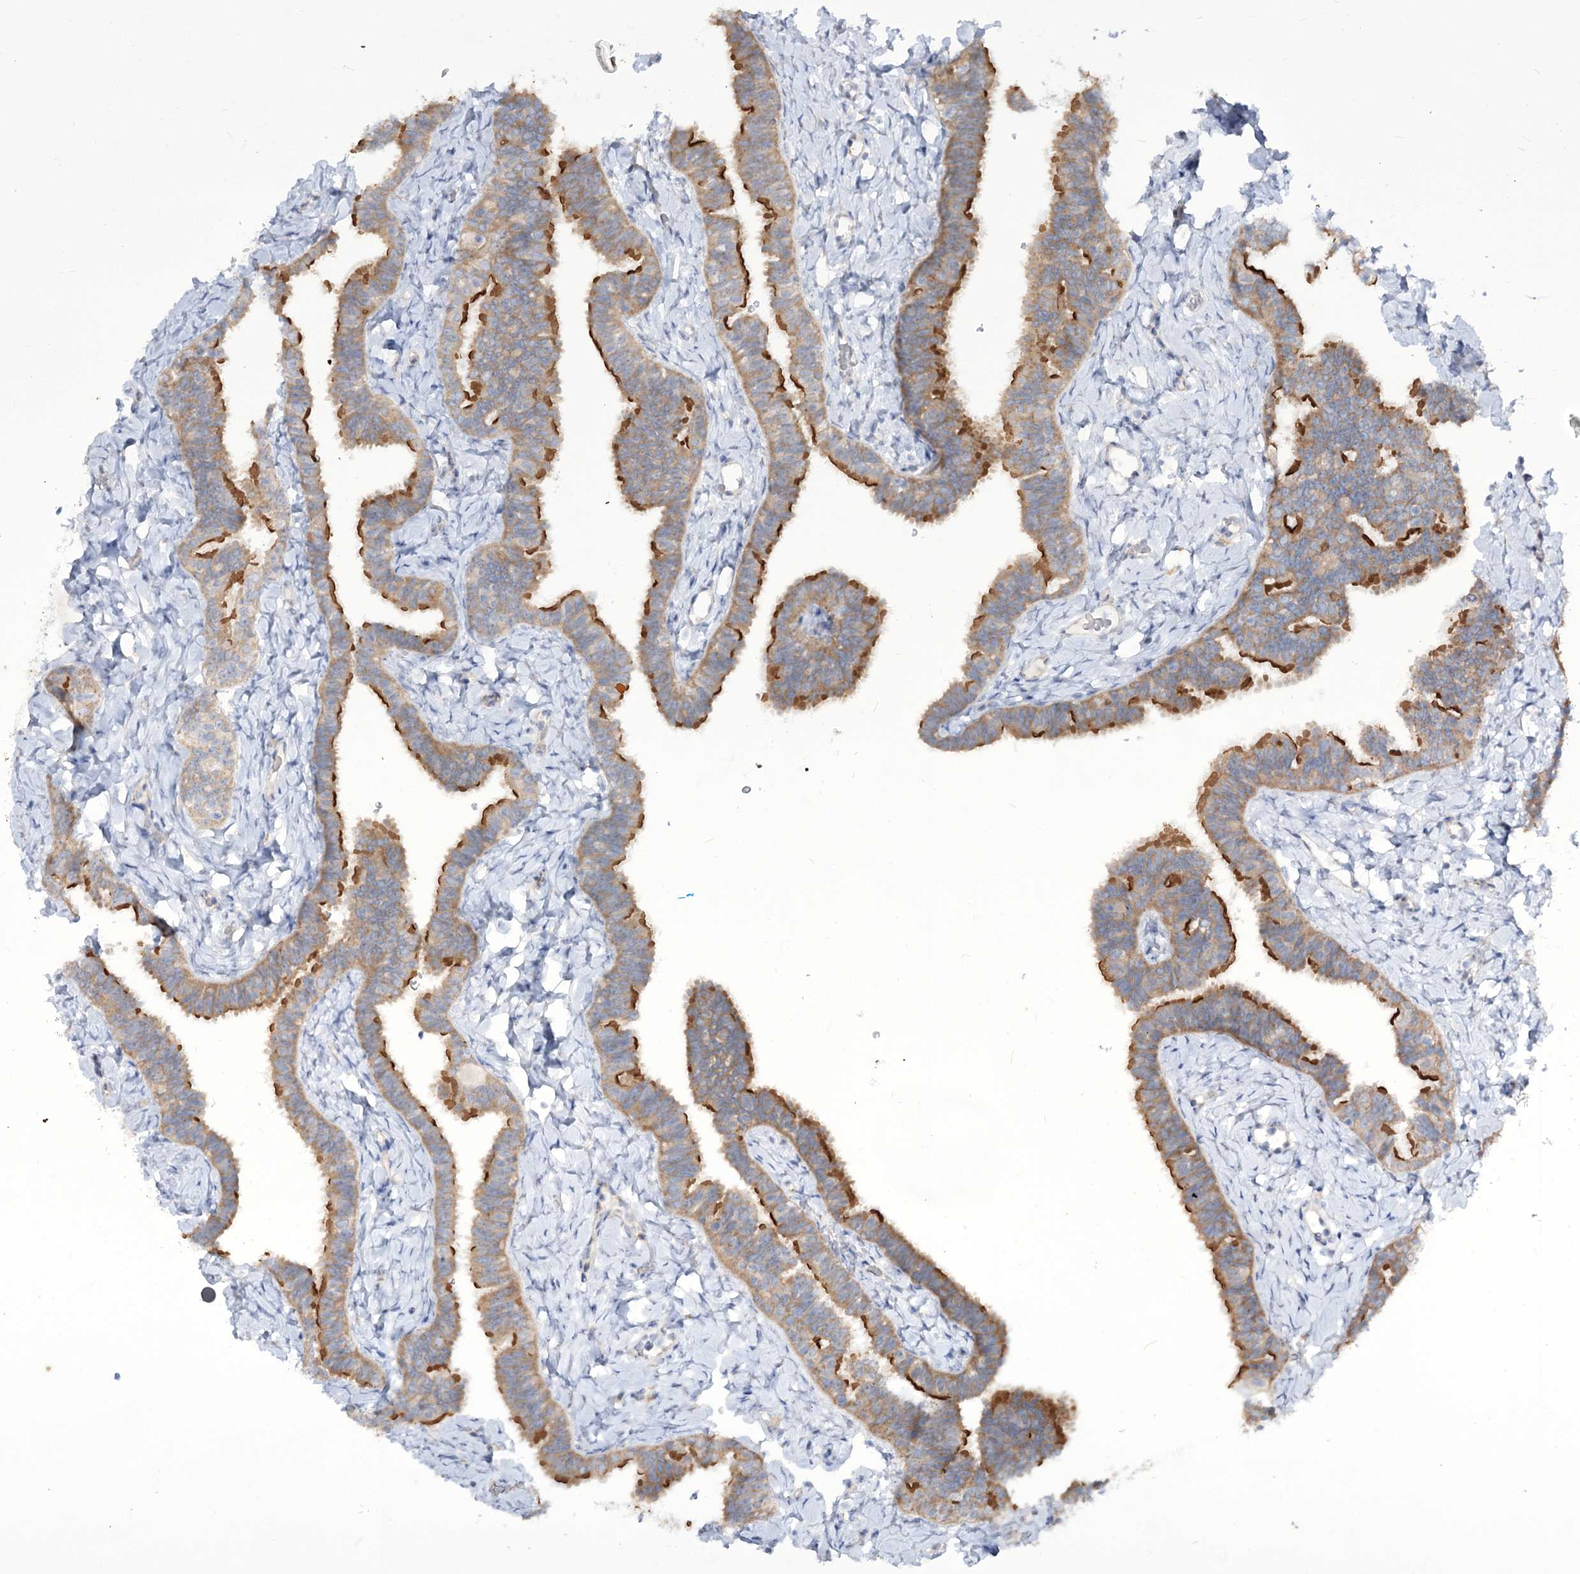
{"staining": {"intensity": "strong", "quantity": "25%-75%", "location": "cytoplasmic/membranous"}, "tissue": "fallopian tube", "cell_type": "Glandular cells", "image_type": "normal", "snomed": [{"axis": "morphology", "description": "Normal tissue, NOS"}, {"axis": "topography", "description": "Fallopian tube"}], "caption": "Immunohistochemical staining of normal fallopian tube shows high levels of strong cytoplasmic/membranous staining in approximately 25%-75% of glandular cells. The staining was performed using DAB (3,3'-diaminobenzidine), with brown indicating positive protein expression. Nuclei are stained blue with hematoxylin.", "gene": "SUOX", "patient": {"sex": "female", "age": 65}}